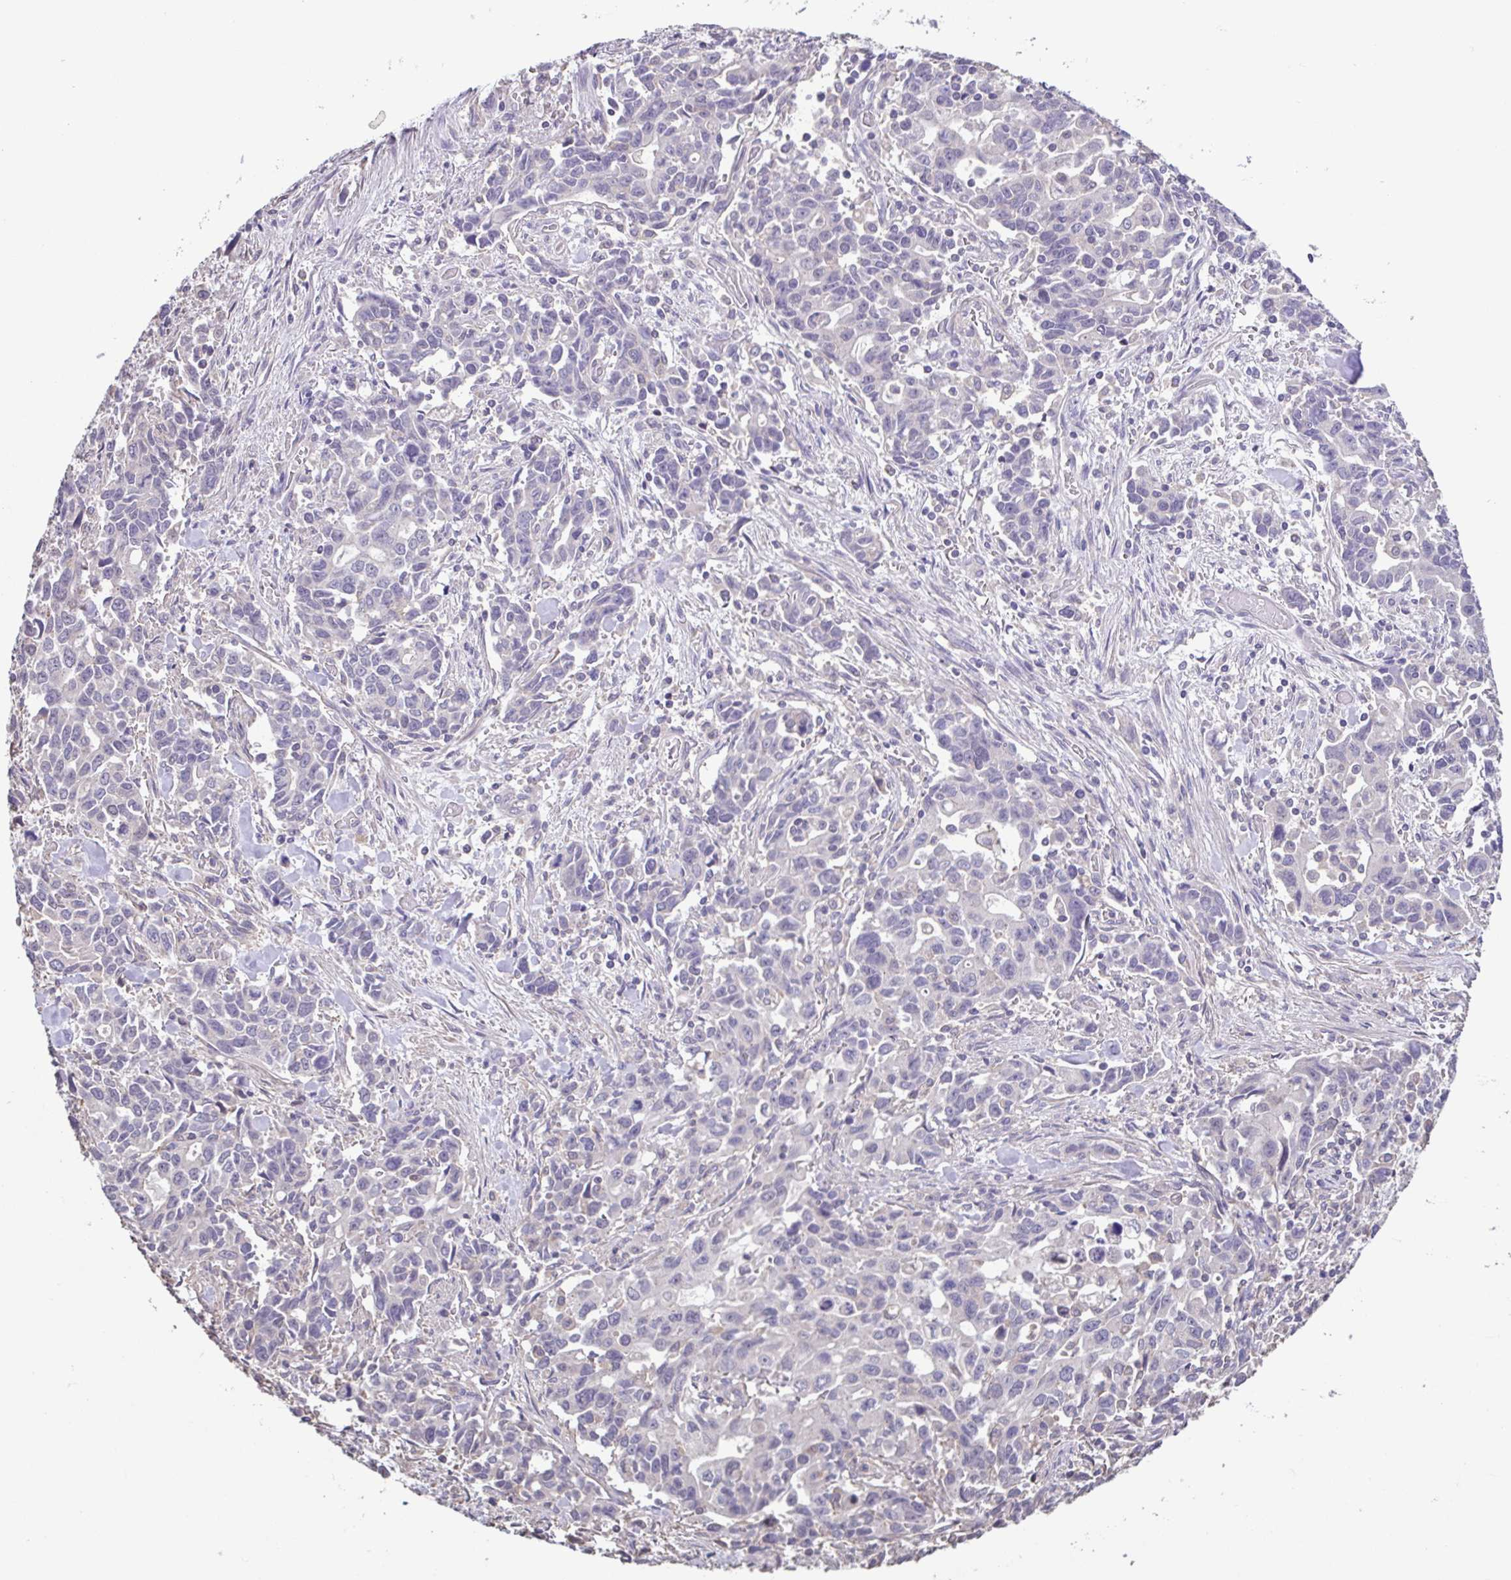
{"staining": {"intensity": "negative", "quantity": "none", "location": "none"}, "tissue": "stomach cancer", "cell_type": "Tumor cells", "image_type": "cancer", "snomed": [{"axis": "morphology", "description": "Adenocarcinoma, NOS"}, {"axis": "topography", "description": "Stomach, upper"}], "caption": "The micrograph shows no staining of tumor cells in stomach cancer.", "gene": "ACTRT2", "patient": {"sex": "male", "age": 85}}